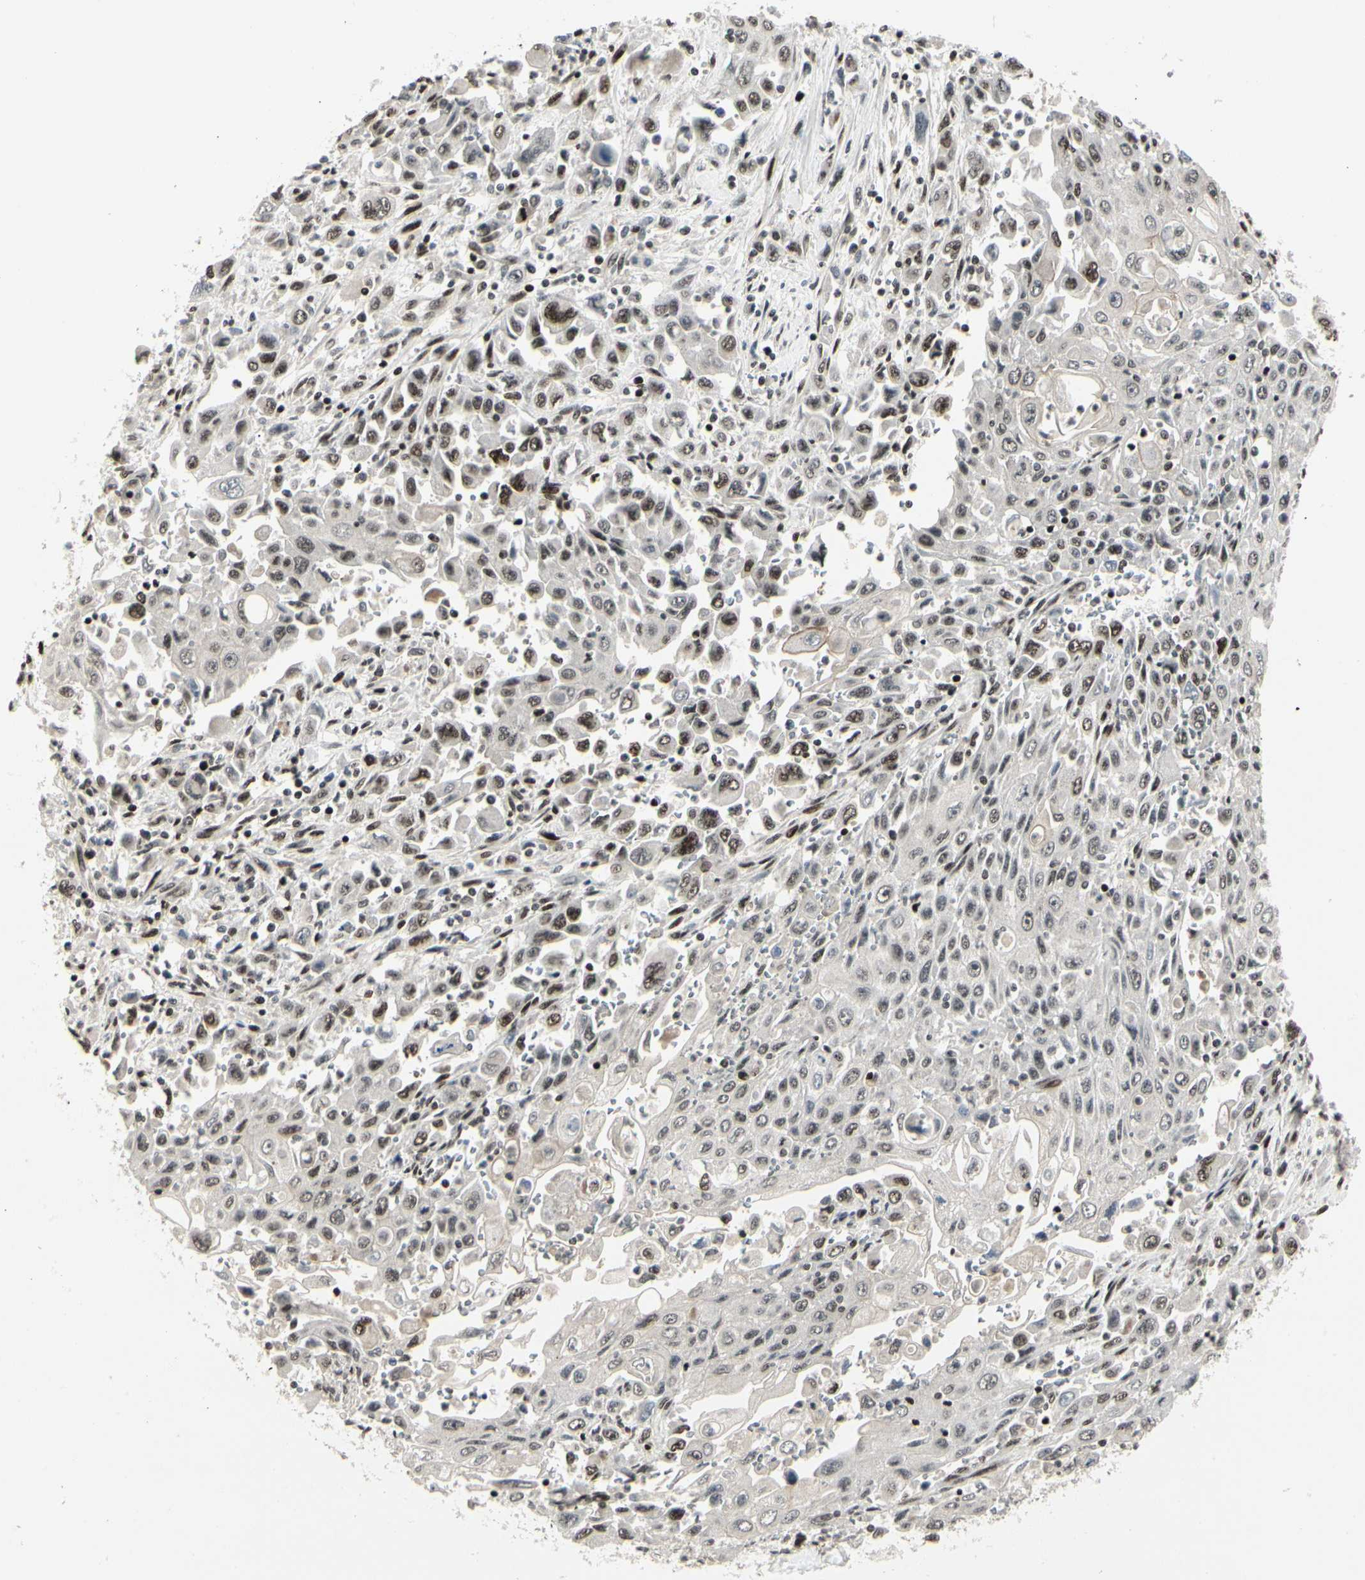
{"staining": {"intensity": "strong", "quantity": ">75%", "location": "nuclear"}, "tissue": "pancreatic cancer", "cell_type": "Tumor cells", "image_type": "cancer", "snomed": [{"axis": "morphology", "description": "Adenocarcinoma, NOS"}, {"axis": "topography", "description": "Pancreas"}], "caption": "DAB (3,3'-diaminobenzidine) immunohistochemical staining of pancreatic cancer shows strong nuclear protein staining in about >75% of tumor cells.", "gene": "FOXJ2", "patient": {"sex": "male", "age": 70}}